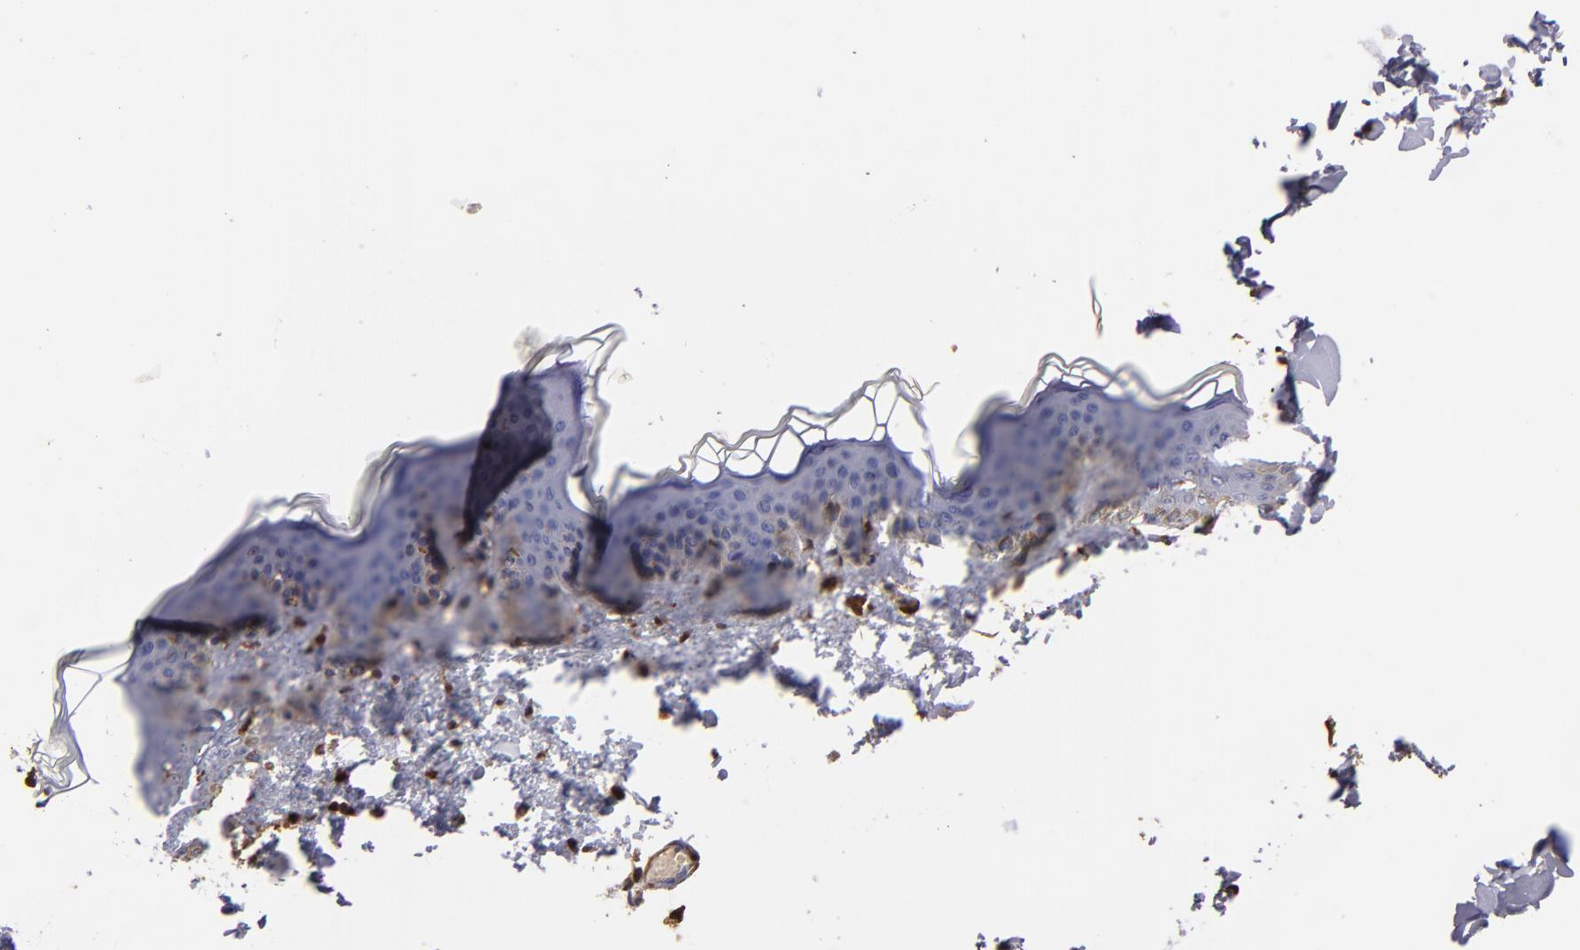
{"staining": {"intensity": "moderate", "quantity": ">75%", "location": "nuclear"}, "tissue": "skin", "cell_type": "Fibroblasts", "image_type": "normal", "snomed": [{"axis": "morphology", "description": "Normal tissue, NOS"}, {"axis": "topography", "description": "Skin"}], "caption": "Immunohistochemistry (IHC) photomicrograph of unremarkable skin: human skin stained using immunohistochemistry (IHC) reveals medium levels of moderate protein expression localized specifically in the nuclear of fibroblasts, appearing as a nuclear brown color.", "gene": "S100A4", "patient": {"sex": "female", "age": 17}}